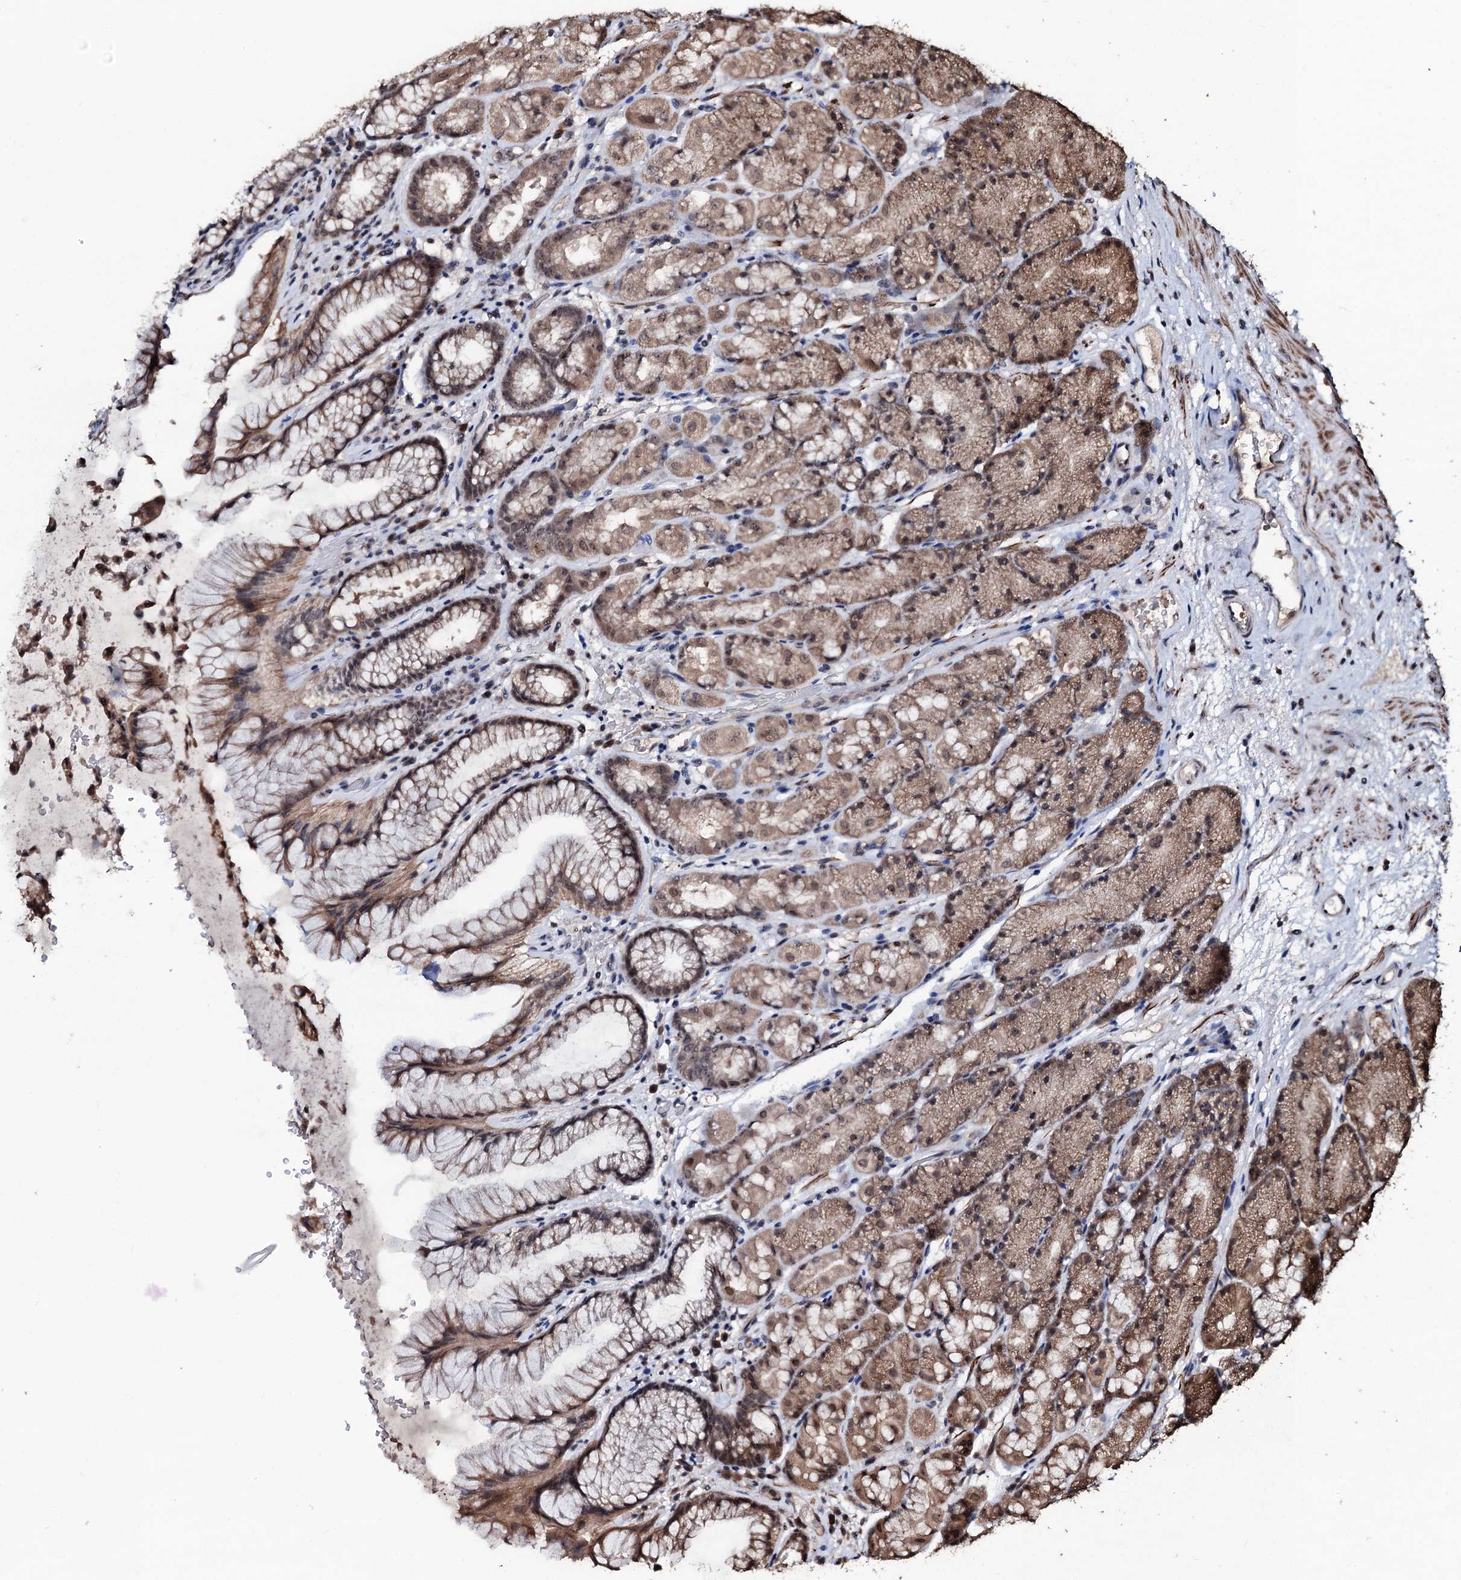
{"staining": {"intensity": "moderate", "quantity": ">75%", "location": "cytoplasmic/membranous,nuclear"}, "tissue": "stomach", "cell_type": "Glandular cells", "image_type": "normal", "snomed": [{"axis": "morphology", "description": "Normal tissue, NOS"}, {"axis": "topography", "description": "Stomach"}], "caption": "Stomach stained for a protein demonstrates moderate cytoplasmic/membranous,nuclear positivity in glandular cells. (Stains: DAB in brown, nuclei in blue, Microscopy: brightfield microscopy at high magnification).", "gene": "SUPT7L", "patient": {"sex": "male", "age": 63}}